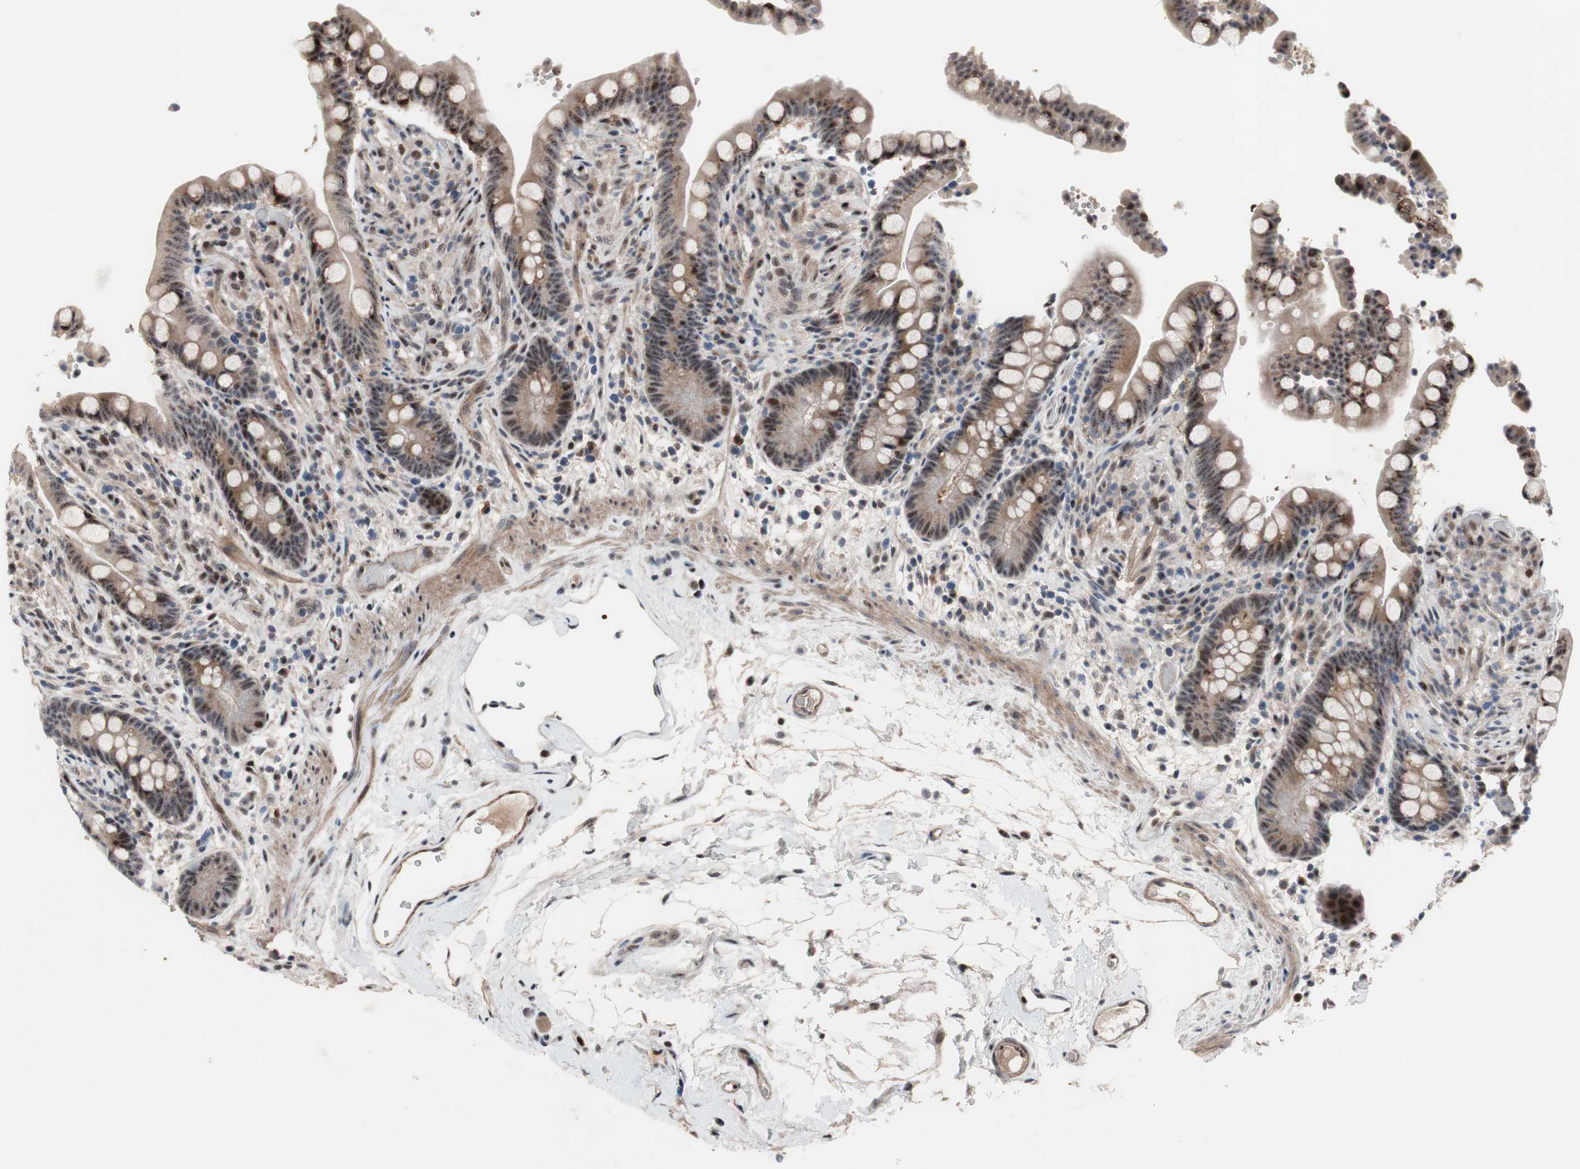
{"staining": {"intensity": "moderate", "quantity": ">75%", "location": "cytoplasmic/membranous"}, "tissue": "colon", "cell_type": "Endothelial cells", "image_type": "normal", "snomed": [{"axis": "morphology", "description": "Normal tissue, NOS"}, {"axis": "topography", "description": "Colon"}], "caption": "About >75% of endothelial cells in benign colon exhibit moderate cytoplasmic/membranous protein positivity as visualized by brown immunohistochemical staining.", "gene": "PINX1", "patient": {"sex": "male", "age": 73}}